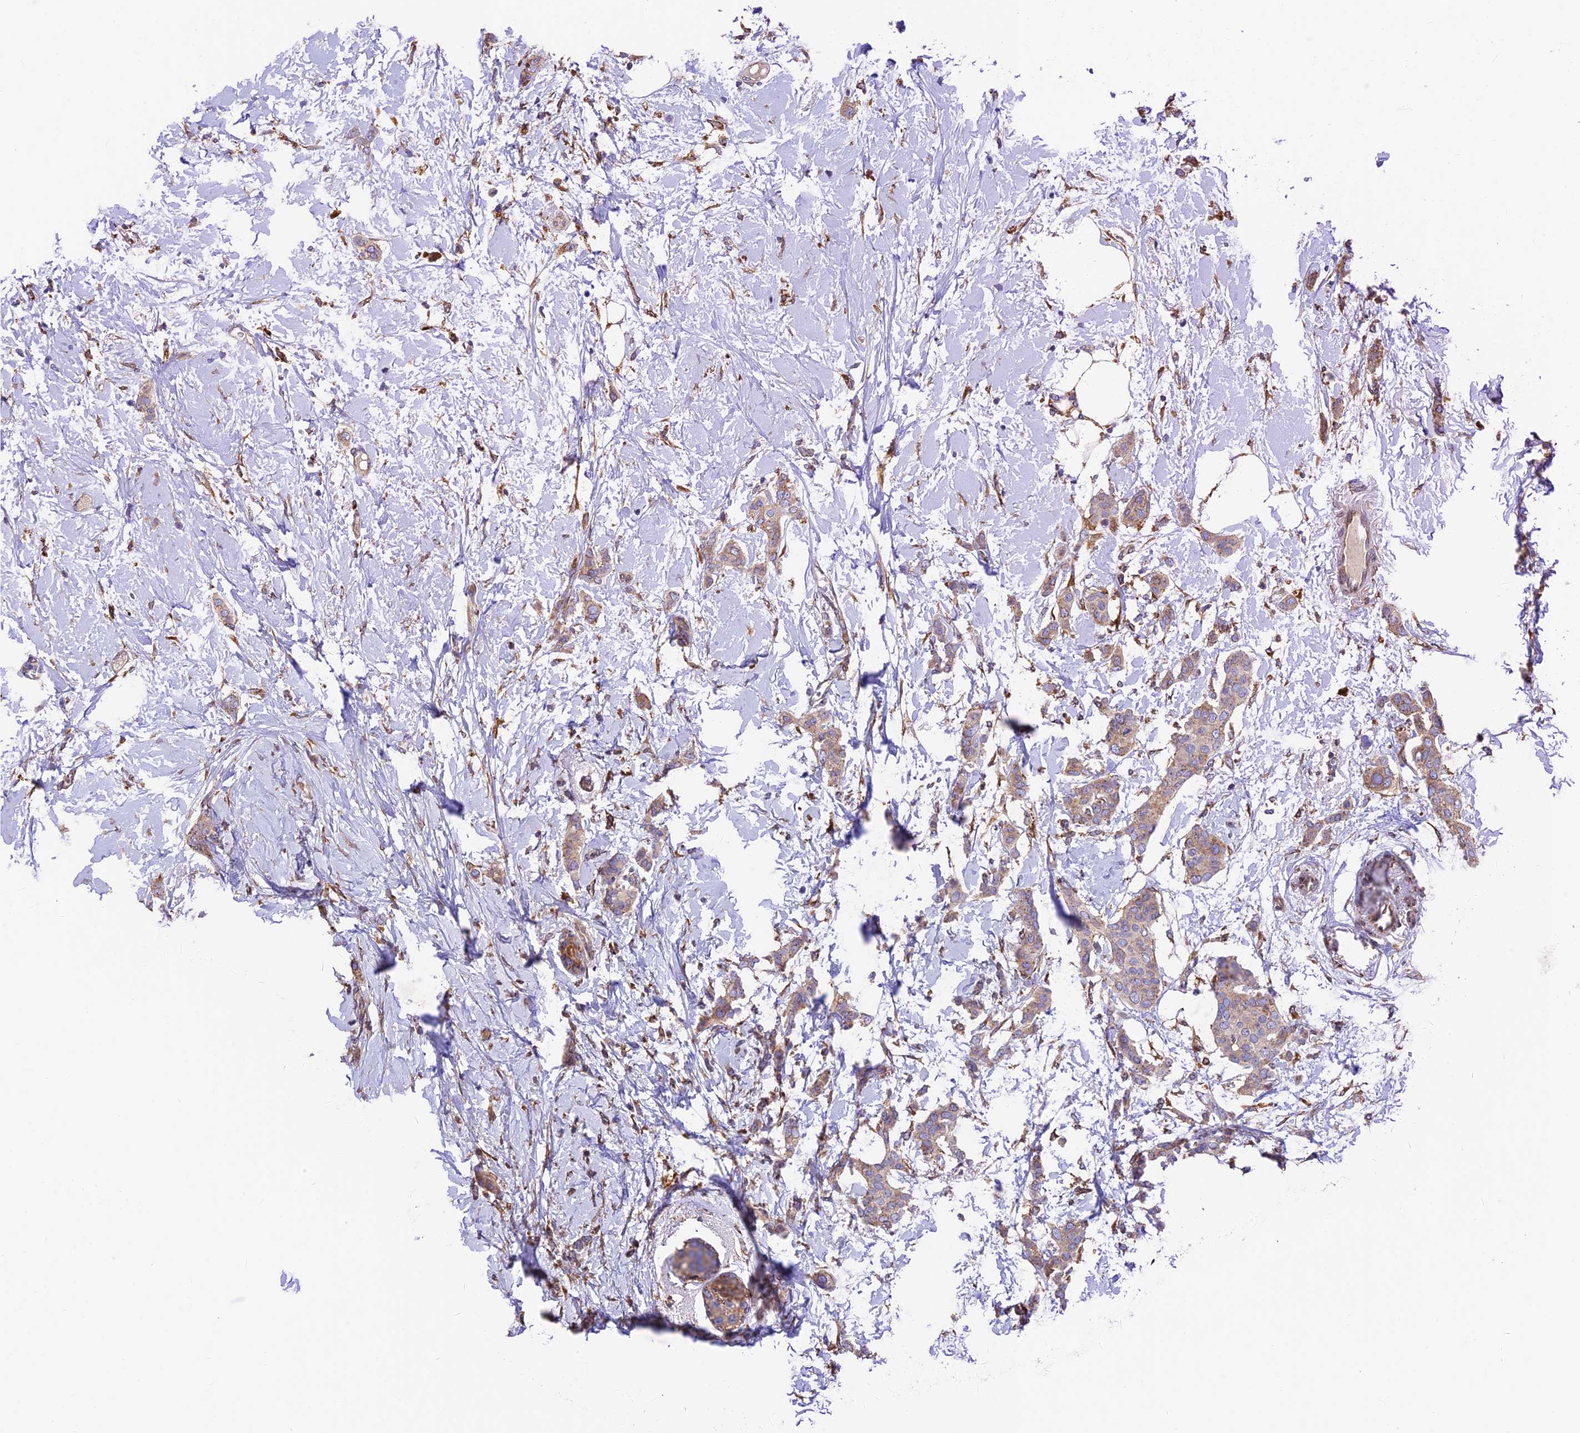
{"staining": {"intensity": "weak", "quantity": ">75%", "location": "cytoplasmic/membranous"}, "tissue": "breast cancer", "cell_type": "Tumor cells", "image_type": "cancer", "snomed": [{"axis": "morphology", "description": "Duct carcinoma"}, {"axis": "topography", "description": "Breast"}], "caption": "Breast cancer stained with IHC exhibits weak cytoplasmic/membranous staining in about >75% of tumor cells.", "gene": "VKORC1", "patient": {"sex": "female", "age": 72}}